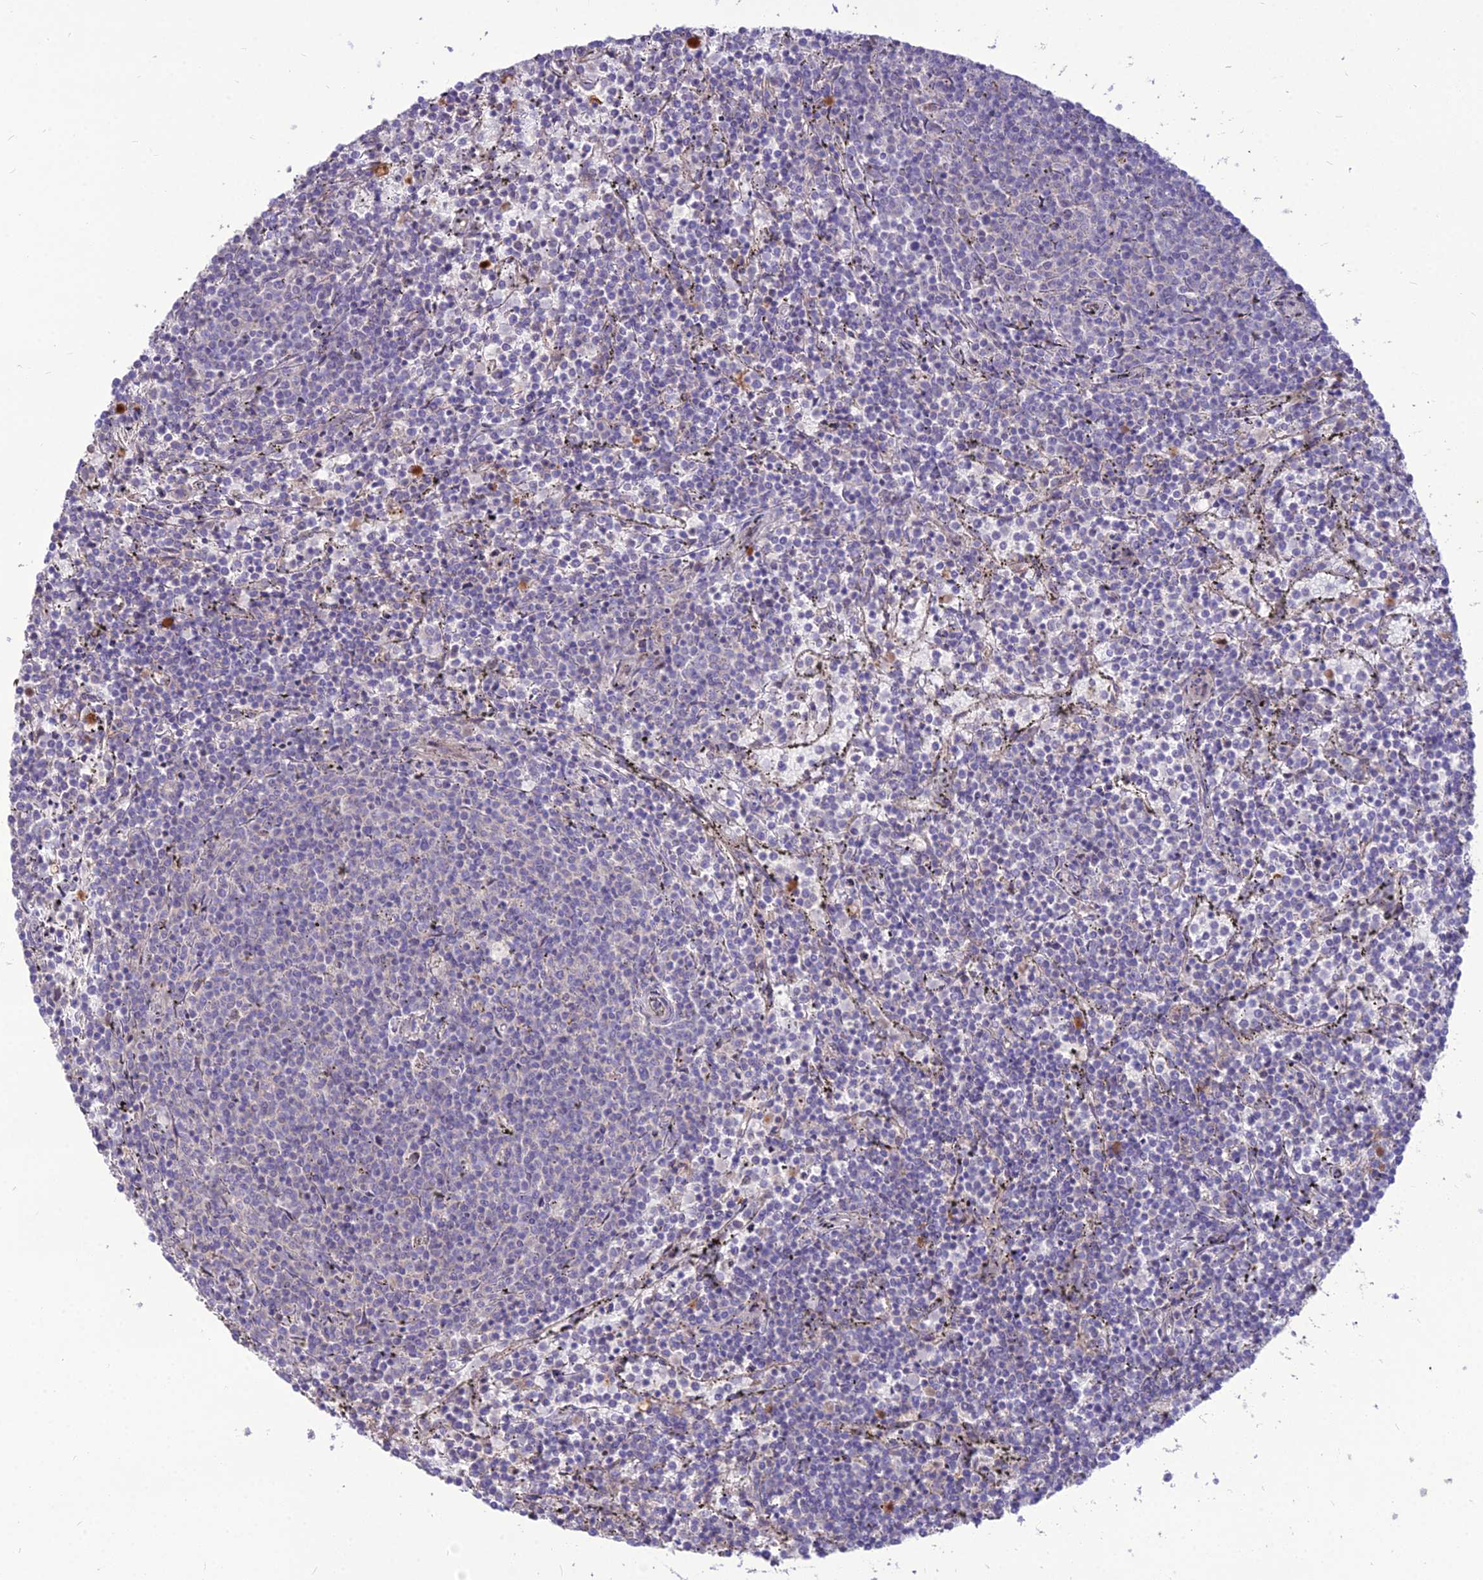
{"staining": {"intensity": "negative", "quantity": "none", "location": "none"}, "tissue": "lymphoma", "cell_type": "Tumor cells", "image_type": "cancer", "snomed": [{"axis": "morphology", "description": "Malignant lymphoma, non-Hodgkin's type, Low grade"}, {"axis": "topography", "description": "Spleen"}], "caption": "Lymphoma was stained to show a protein in brown. There is no significant expression in tumor cells.", "gene": "SPRYD7", "patient": {"sex": "female", "age": 50}}